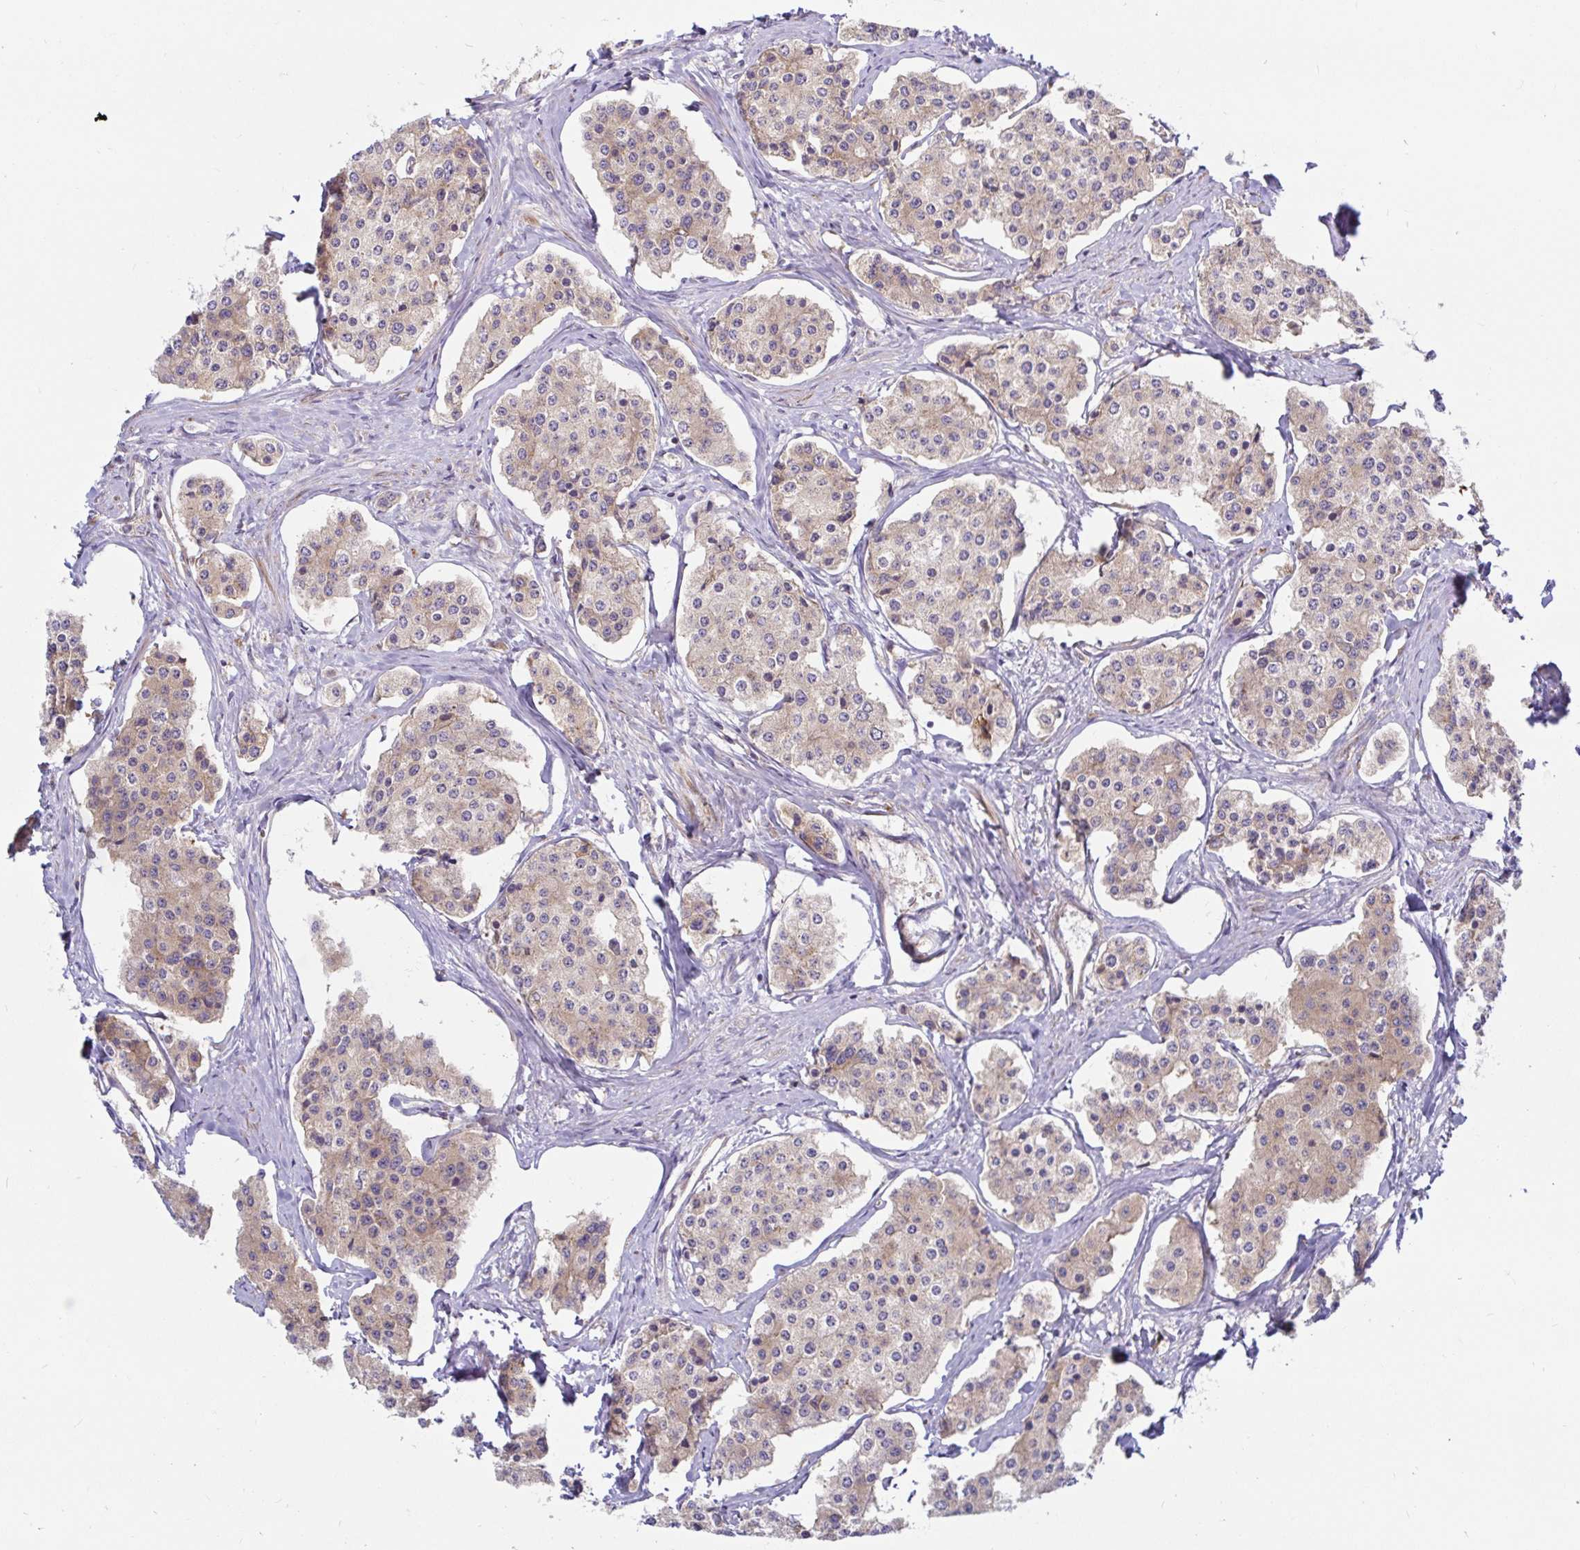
{"staining": {"intensity": "weak", "quantity": ">75%", "location": "cytoplasmic/membranous"}, "tissue": "carcinoid", "cell_type": "Tumor cells", "image_type": "cancer", "snomed": [{"axis": "morphology", "description": "Carcinoid, malignant, NOS"}, {"axis": "topography", "description": "Small intestine"}], "caption": "IHC image of neoplastic tissue: human carcinoid (malignant) stained using IHC exhibits low levels of weak protein expression localized specifically in the cytoplasmic/membranous of tumor cells, appearing as a cytoplasmic/membranous brown color.", "gene": "LARP1", "patient": {"sex": "female", "age": 65}}